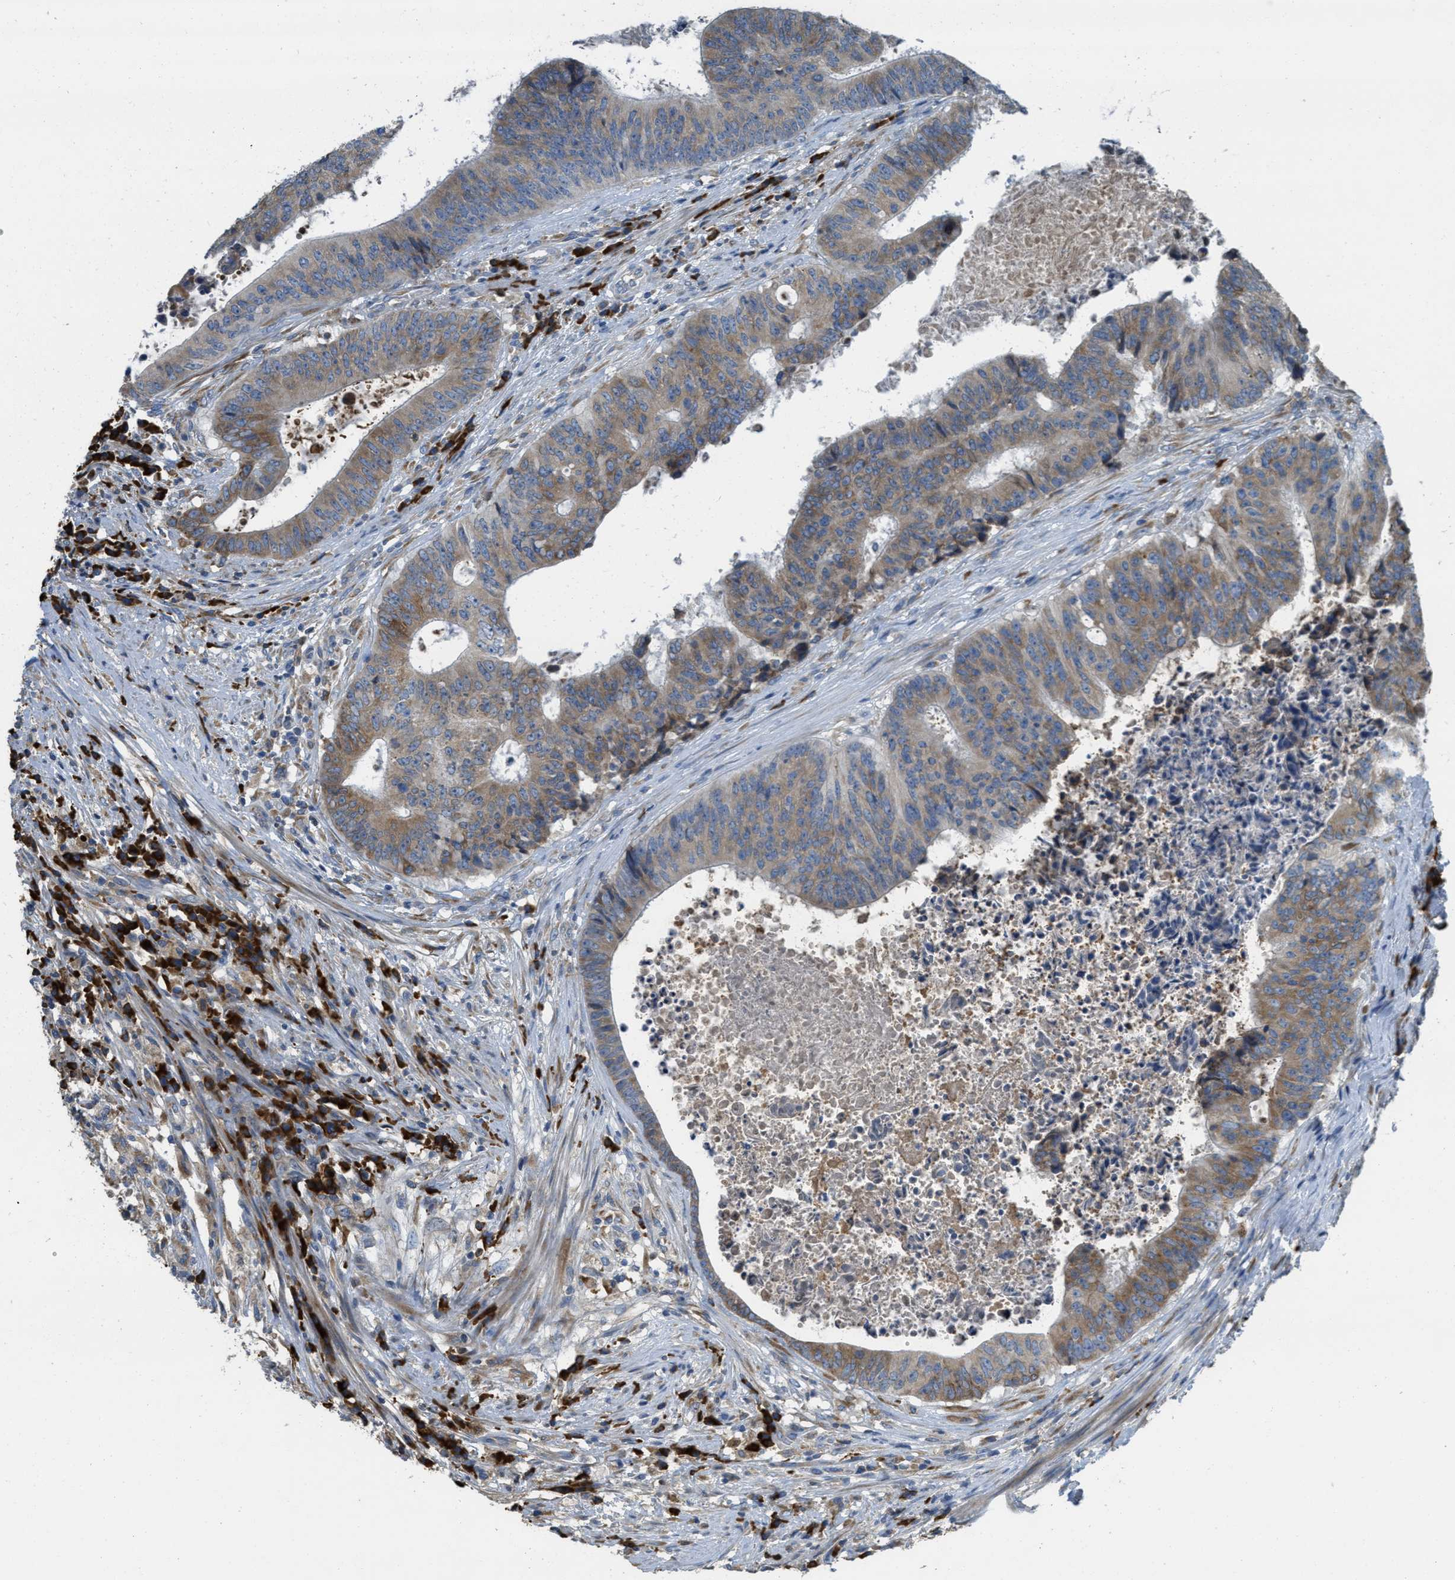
{"staining": {"intensity": "weak", "quantity": ">75%", "location": "cytoplasmic/membranous"}, "tissue": "colorectal cancer", "cell_type": "Tumor cells", "image_type": "cancer", "snomed": [{"axis": "morphology", "description": "Adenocarcinoma, NOS"}, {"axis": "topography", "description": "Rectum"}], "caption": "An immunohistochemistry micrograph of neoplastic tissue is shown. Protein staining in brown highlights weak cytoplasmic/membranous positivity in colorectal cancer within tumor cells.", "gene": "SSR1", "patient": {"sex": "male", "age": 72}}